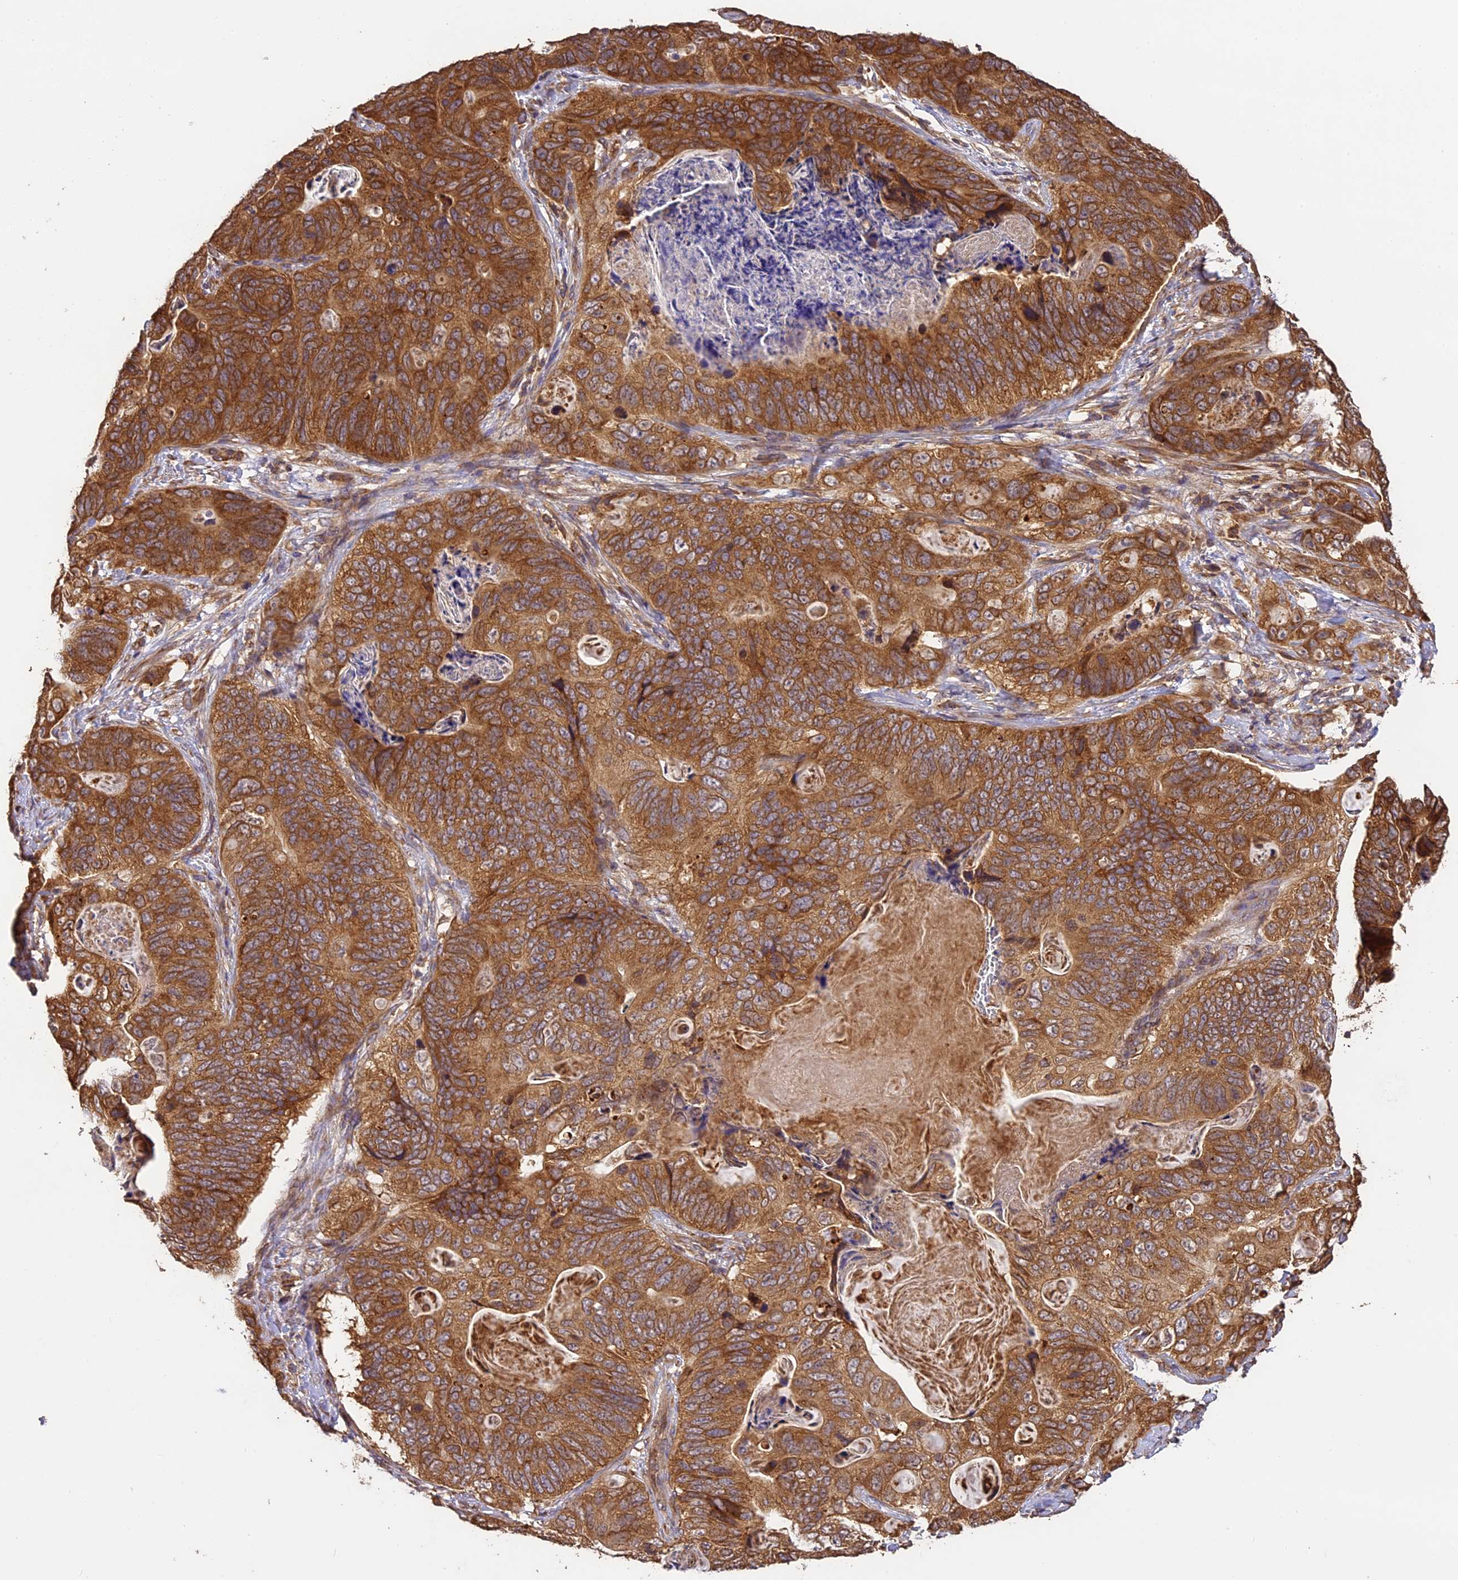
{"staining": {"intensity": "moderate", "quantity": ">75%", "location": "cytoplasmic/membranous"}, "tissue": "stomach cancer", "cell_type": "Tumor cells", "image_type": "cancer", "snomed": [{"axis": "morphology", "description": "Normal tissue, NOS"}, {"axis": "morphology", "description": "Adenocarcinoma, NOS"}, {"axis": "topography", "description": "Stomach"}], "caption": "This image demonstrates immunohistochemistry (IHC) staining of human stomach cancer (adenocarcinoma), with medium moderate cytoplasmic/membranous staining in about >75% of tumor cells.", "gene": "BRAP", "patient": {"sex": "female", "age": 89}}